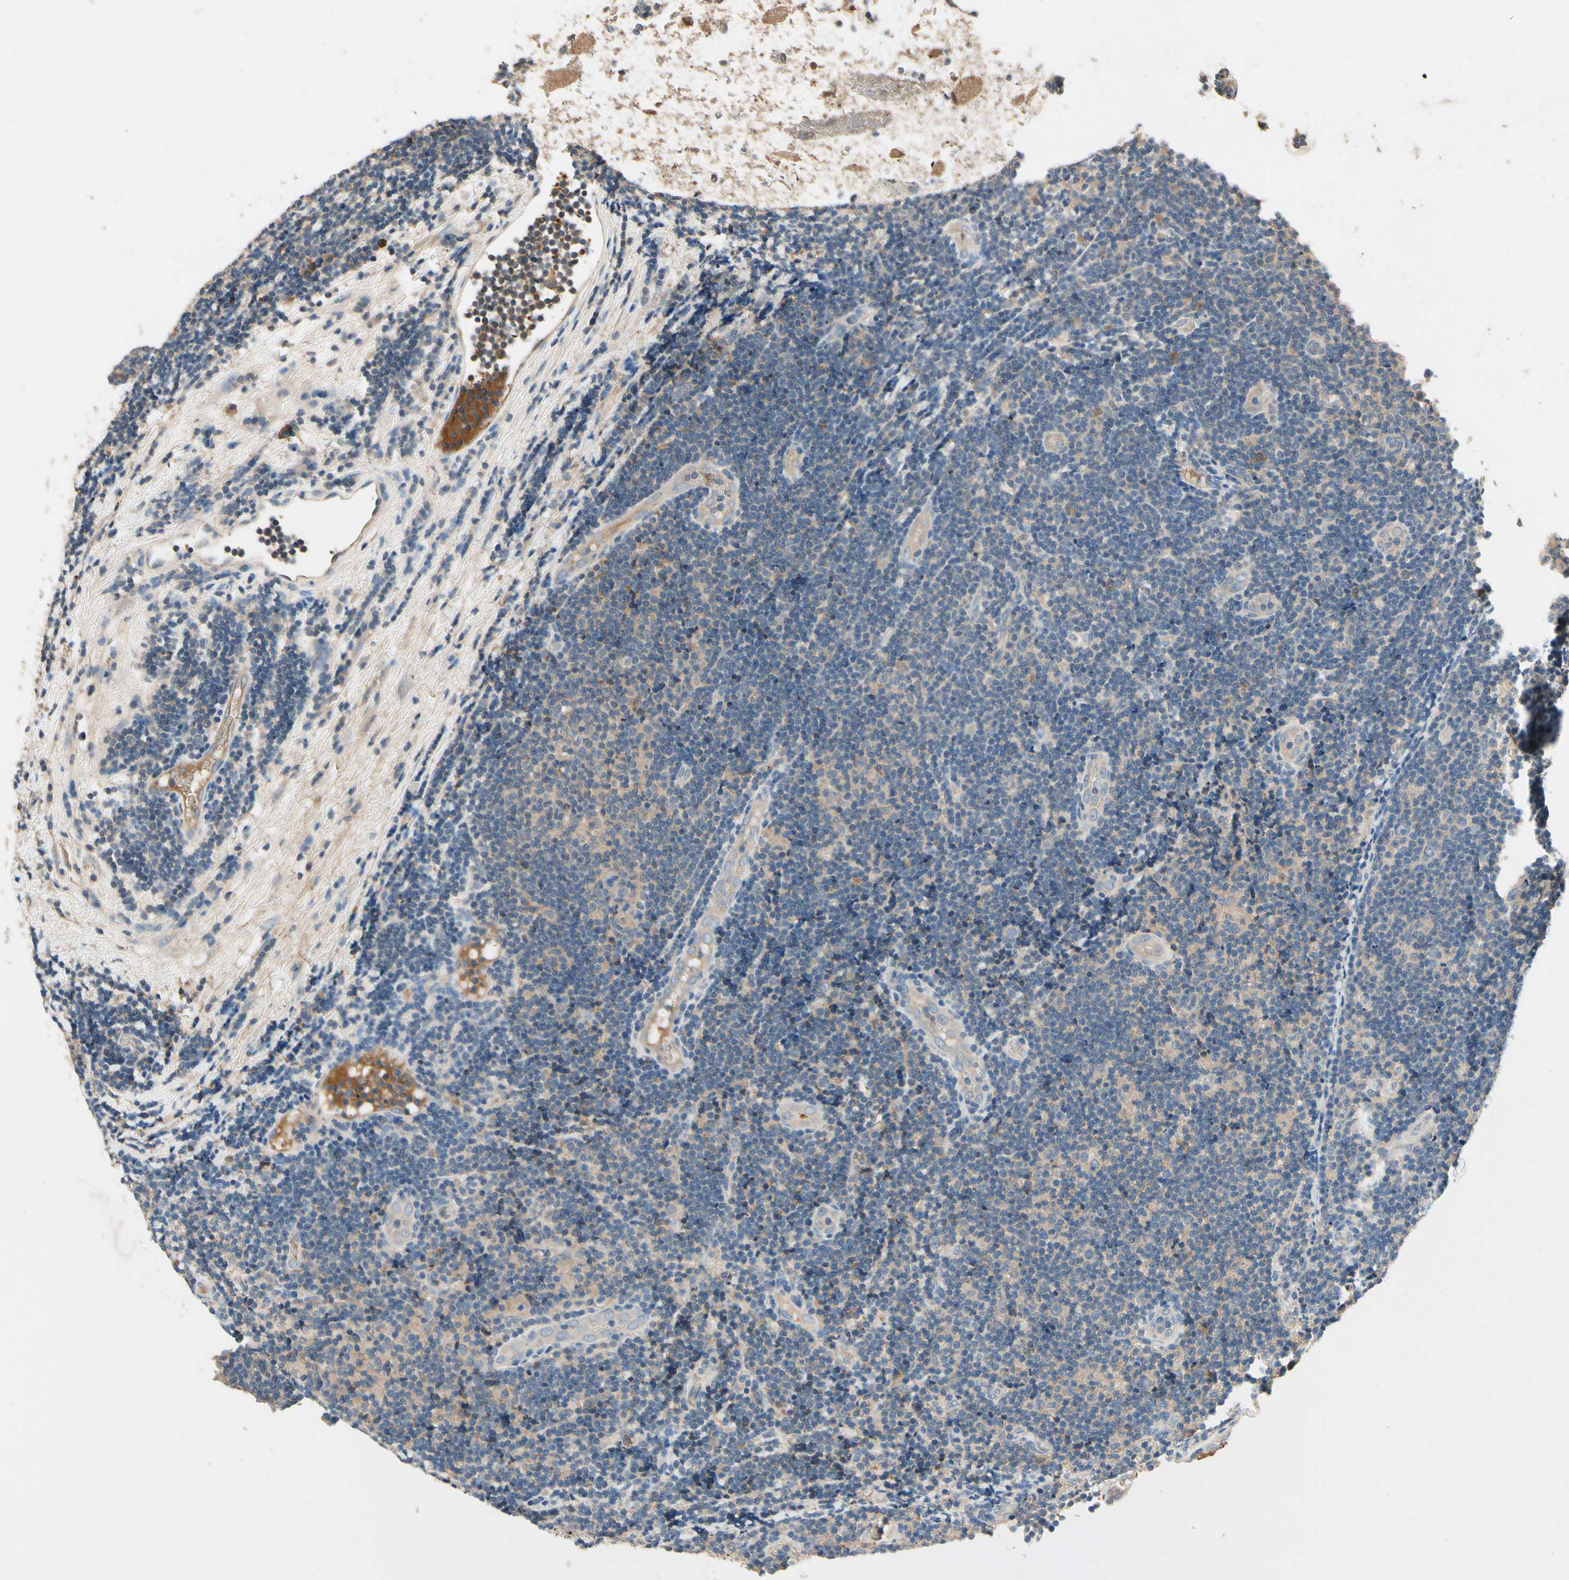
{"staining": {"intensity": "weak", "quantity": ">75%", "location": "cytoplasmic/membranous"}, "tissue": "lymphoma", "cell_type": "Tumor cells", "image_type": "cancer", "snomed": [{"axis": "morphology", "description": "Malignant lymphoma, non-Hodgkin's type, Low grade"}, {"axis": "topography", "description": "Lymph node"}], "caption": "Malignant lymphoma, non-Hodgkin's type (low-grade) stained with a protein marker demonstrates weak staining in tumor cells.", "gene": "IL1RL1", "patient": {"sex": "male", "age": 83}}